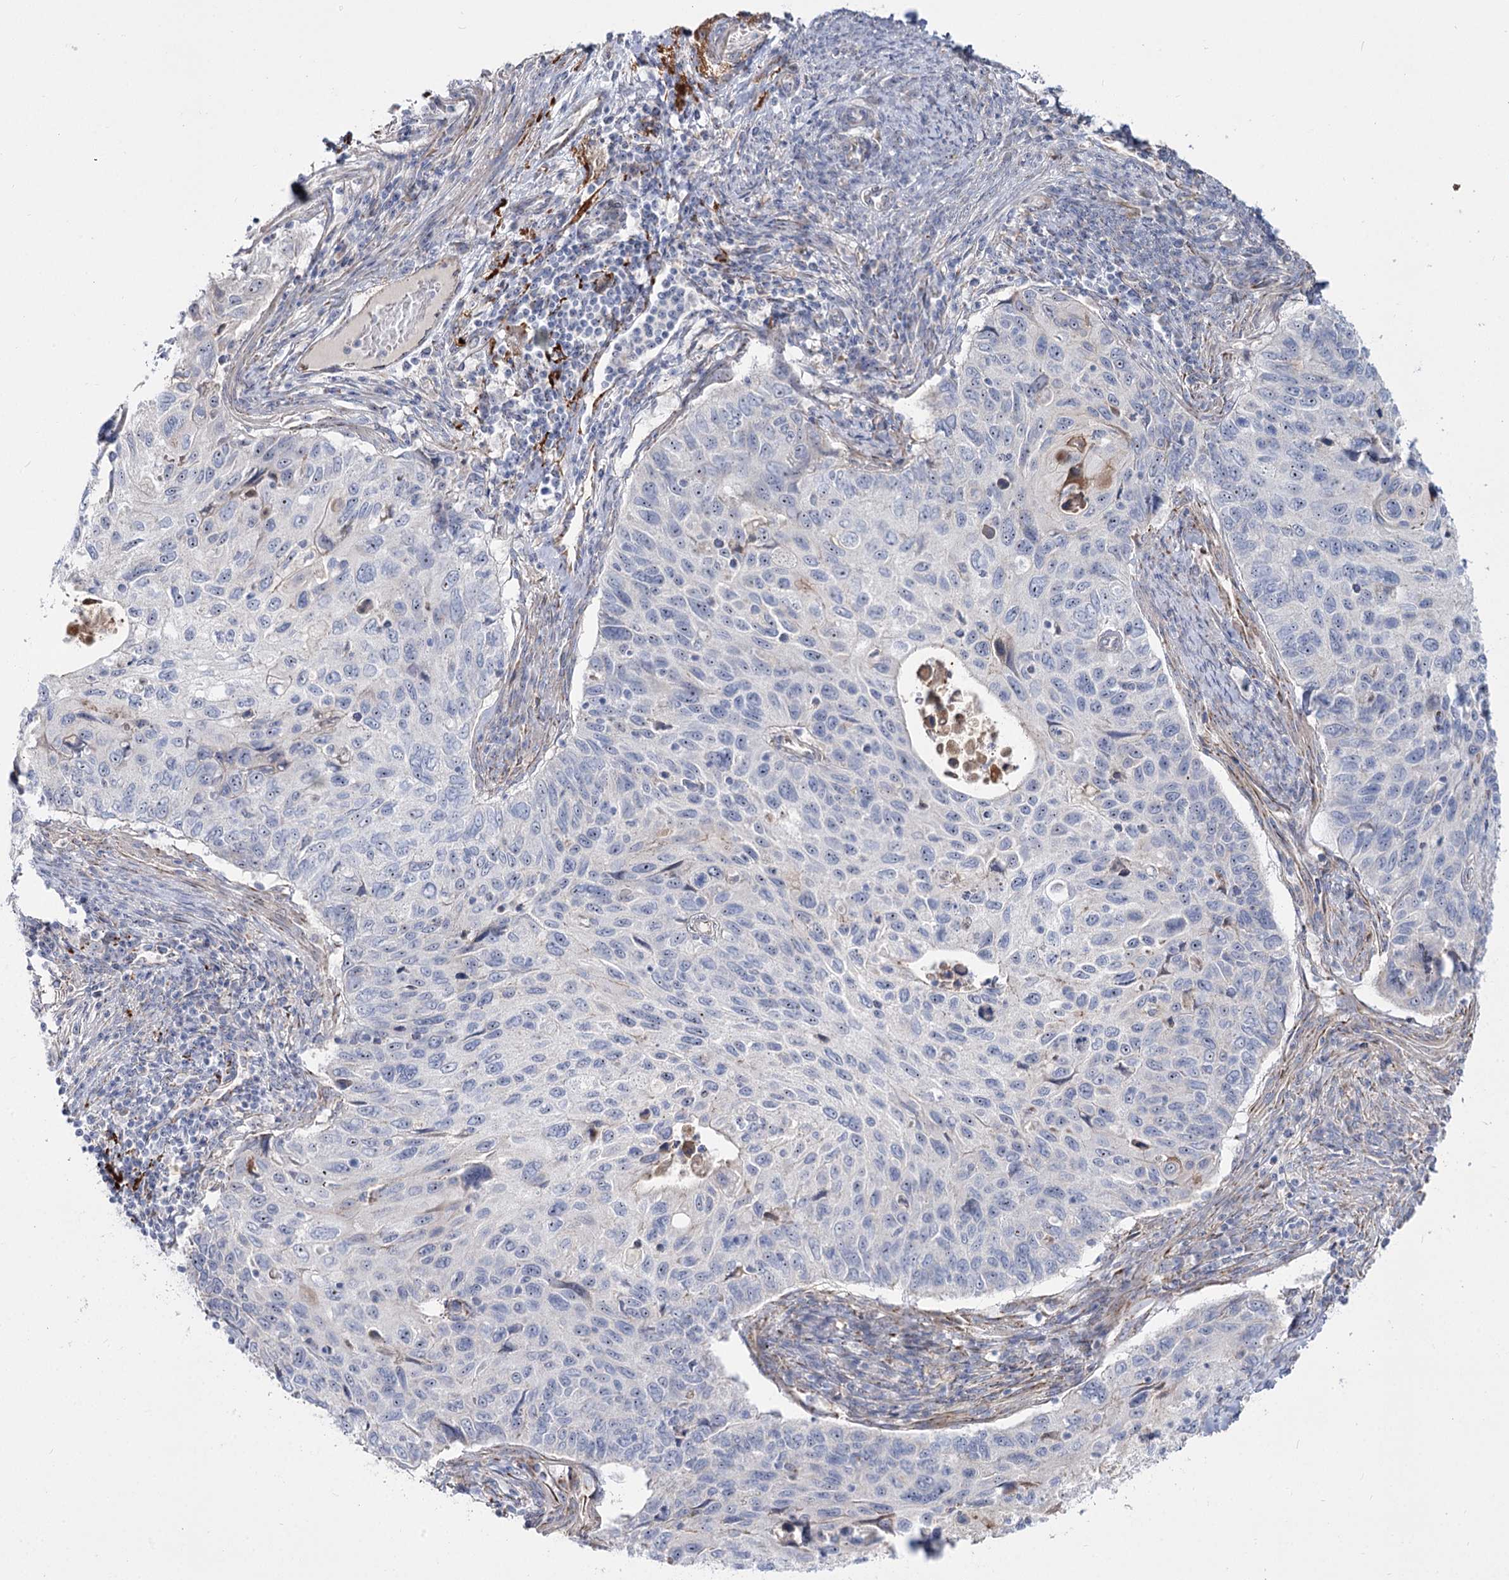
{"staining": {"intensity": "negative", "quantity": "none", "location": "none"}, "tissue": "cervical cancer", "cell_type": "Tumor cells", "image_type": "cancer", "snomed": [{"axis": "morphology", "description": "Squamous cell carcinoma, NOS"}, {"axis": "topography", "description": "Cervix"}], "caption": "There is no significant expression in tumor cells of cervical cancer (squamous cell carcinoma).", "gene": "SUOX", "patient": {"sex": "female", "age": 70}}